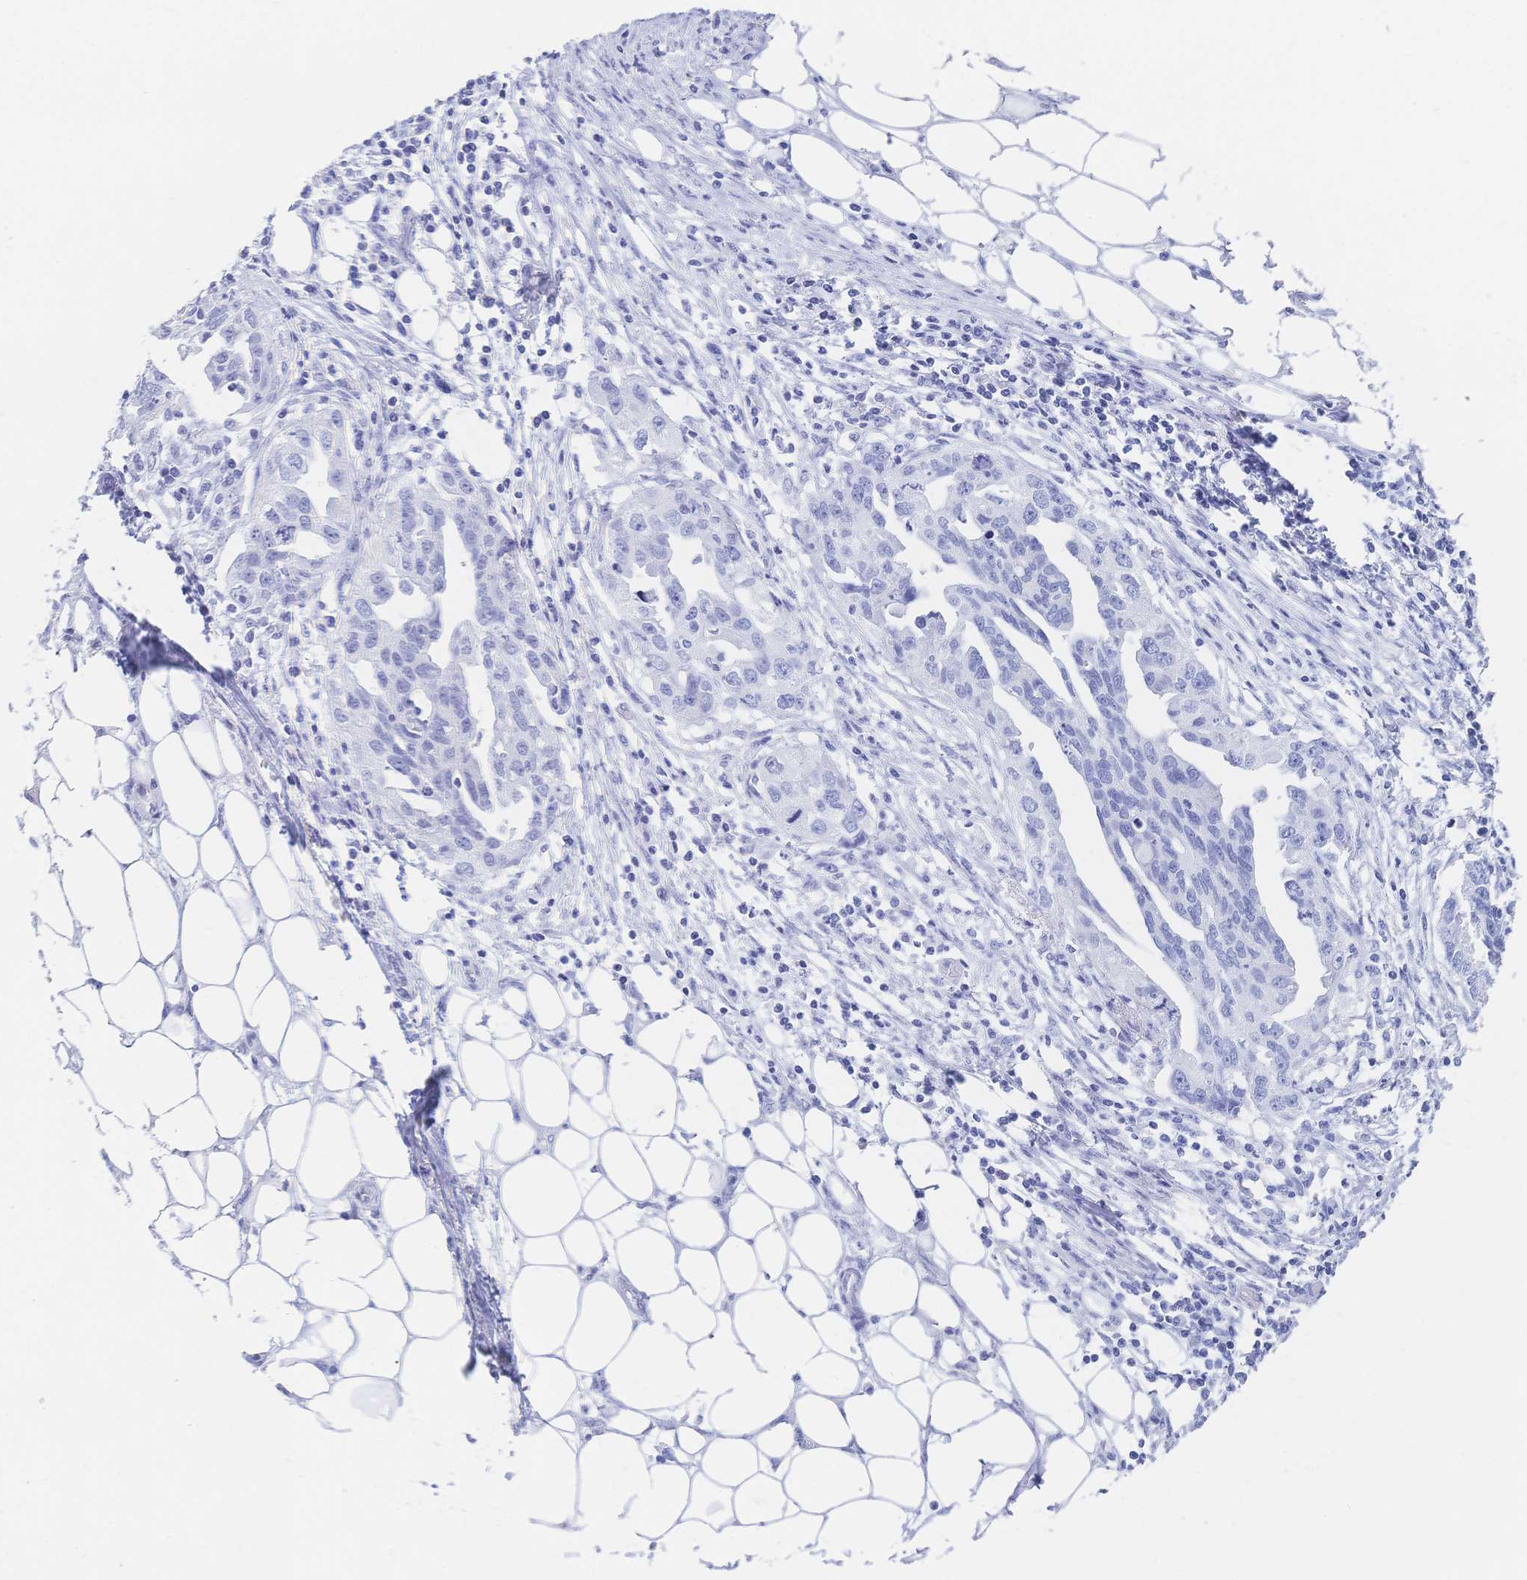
{"staining": {"intensity": "negative", "quantity": "none", "location": "none"}, "tissue": "ovarian cancer", "cell_type": "Tumor cells", "image_type": "cancer", "snomed": [{"axis": "morphology", "description": "Carcinoma, endometroid"}, {"axis": "morphology", "description": "Cystadenocarcinoma, serous, NOS"}, {"axis": "topography", "description": "Ovary"}], "caption": "This is a photomicrograph of immunohistochemistry staining of ovarian cancer (endometroid carcinoma), which shows no staining in tumor cells.", "gene": "MEP1B", "patient": {"sex": "female", "age": 45}}